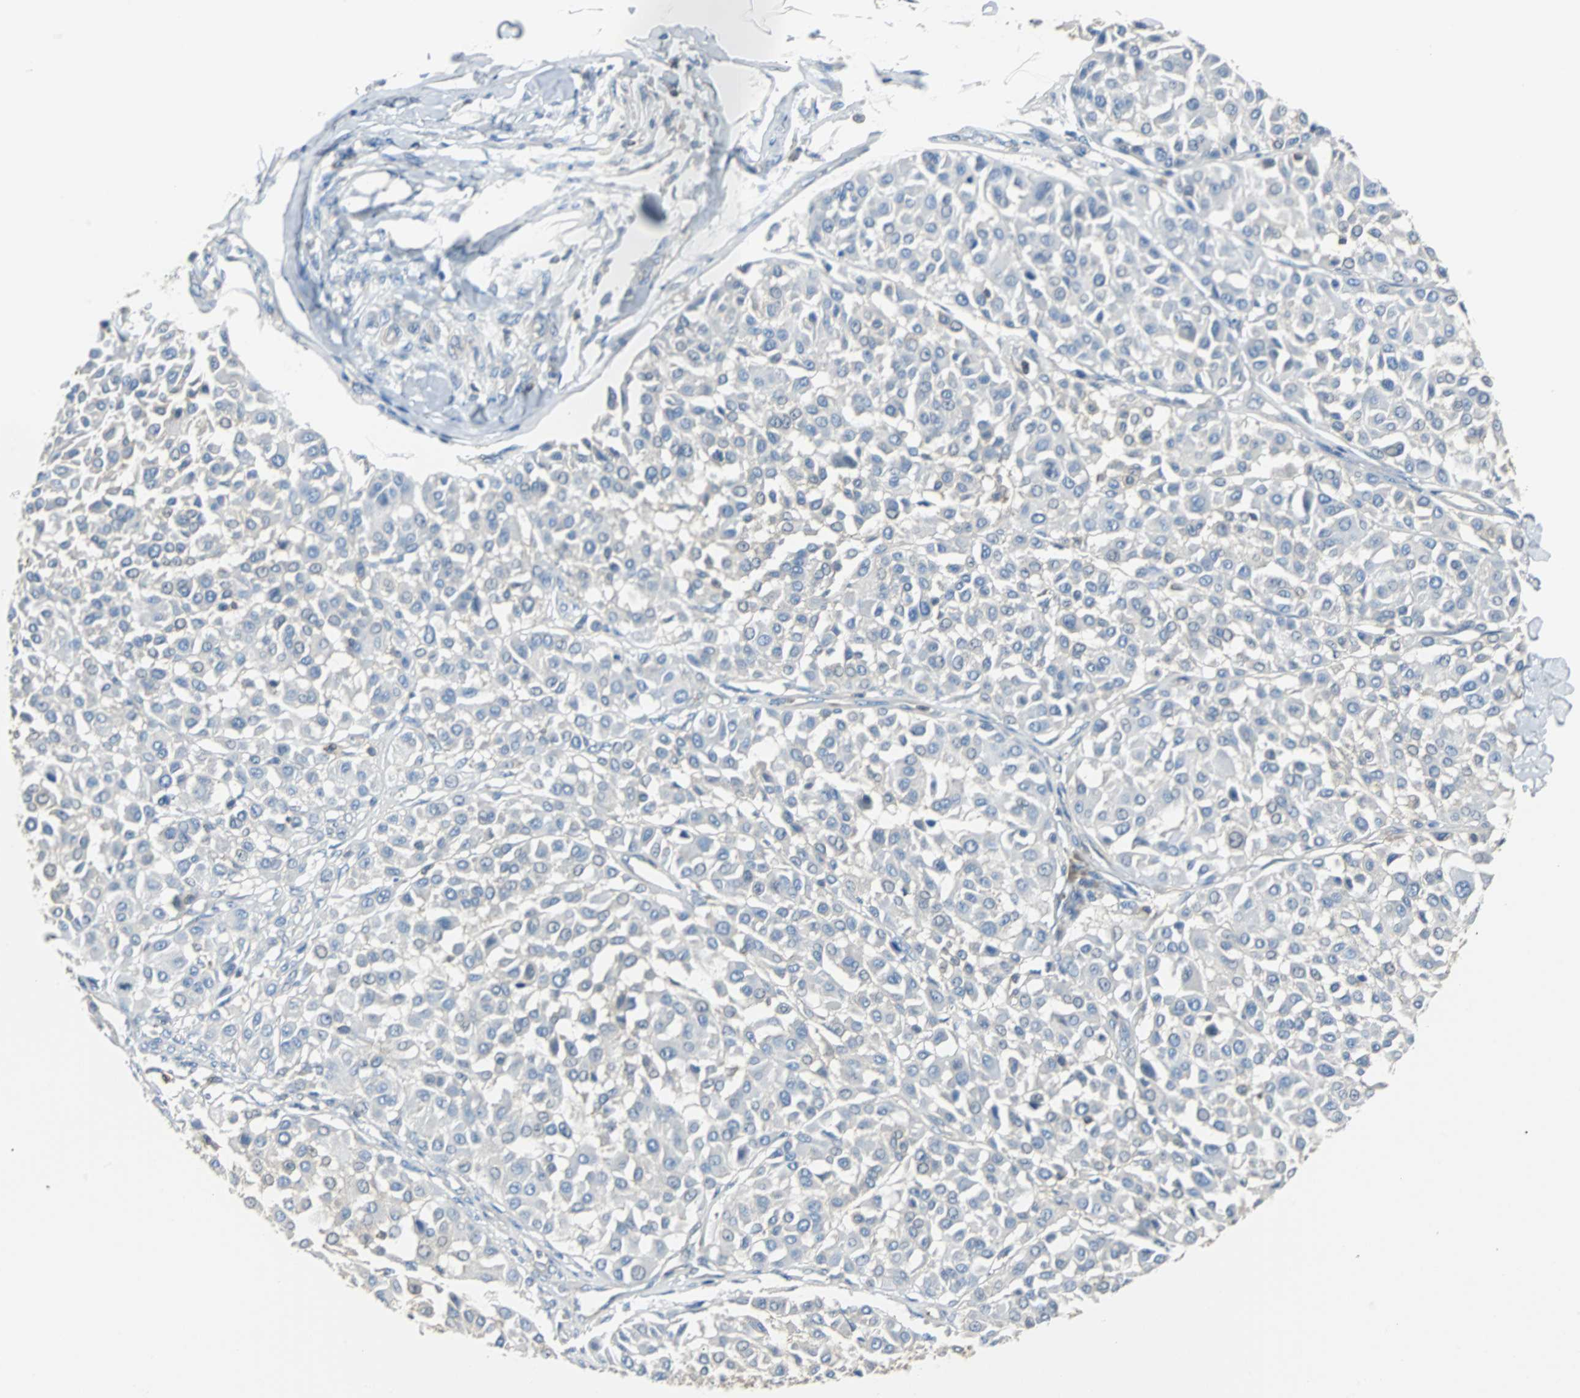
{"staining": {"intensity": "negative", "quantity": "none", "location": "none"}, "tissue": "melanoma", "cell_type": "Tumor cells", "image_type": "cancer", "snomed": [{"axis": "morphology", "description": "Malignant melanoma, Metastatic site"}, {"axis": "topography", "description": "Soft tissue"}], "caption": "DAB (3,3'-diaminobenzidine) immunohistochemical staining of malignant melanoma (metastatic site) exhibits no significant expression in tumor cells.", "gene": "TSC22D4", "patient": {"sex": "male", "age": 41}}